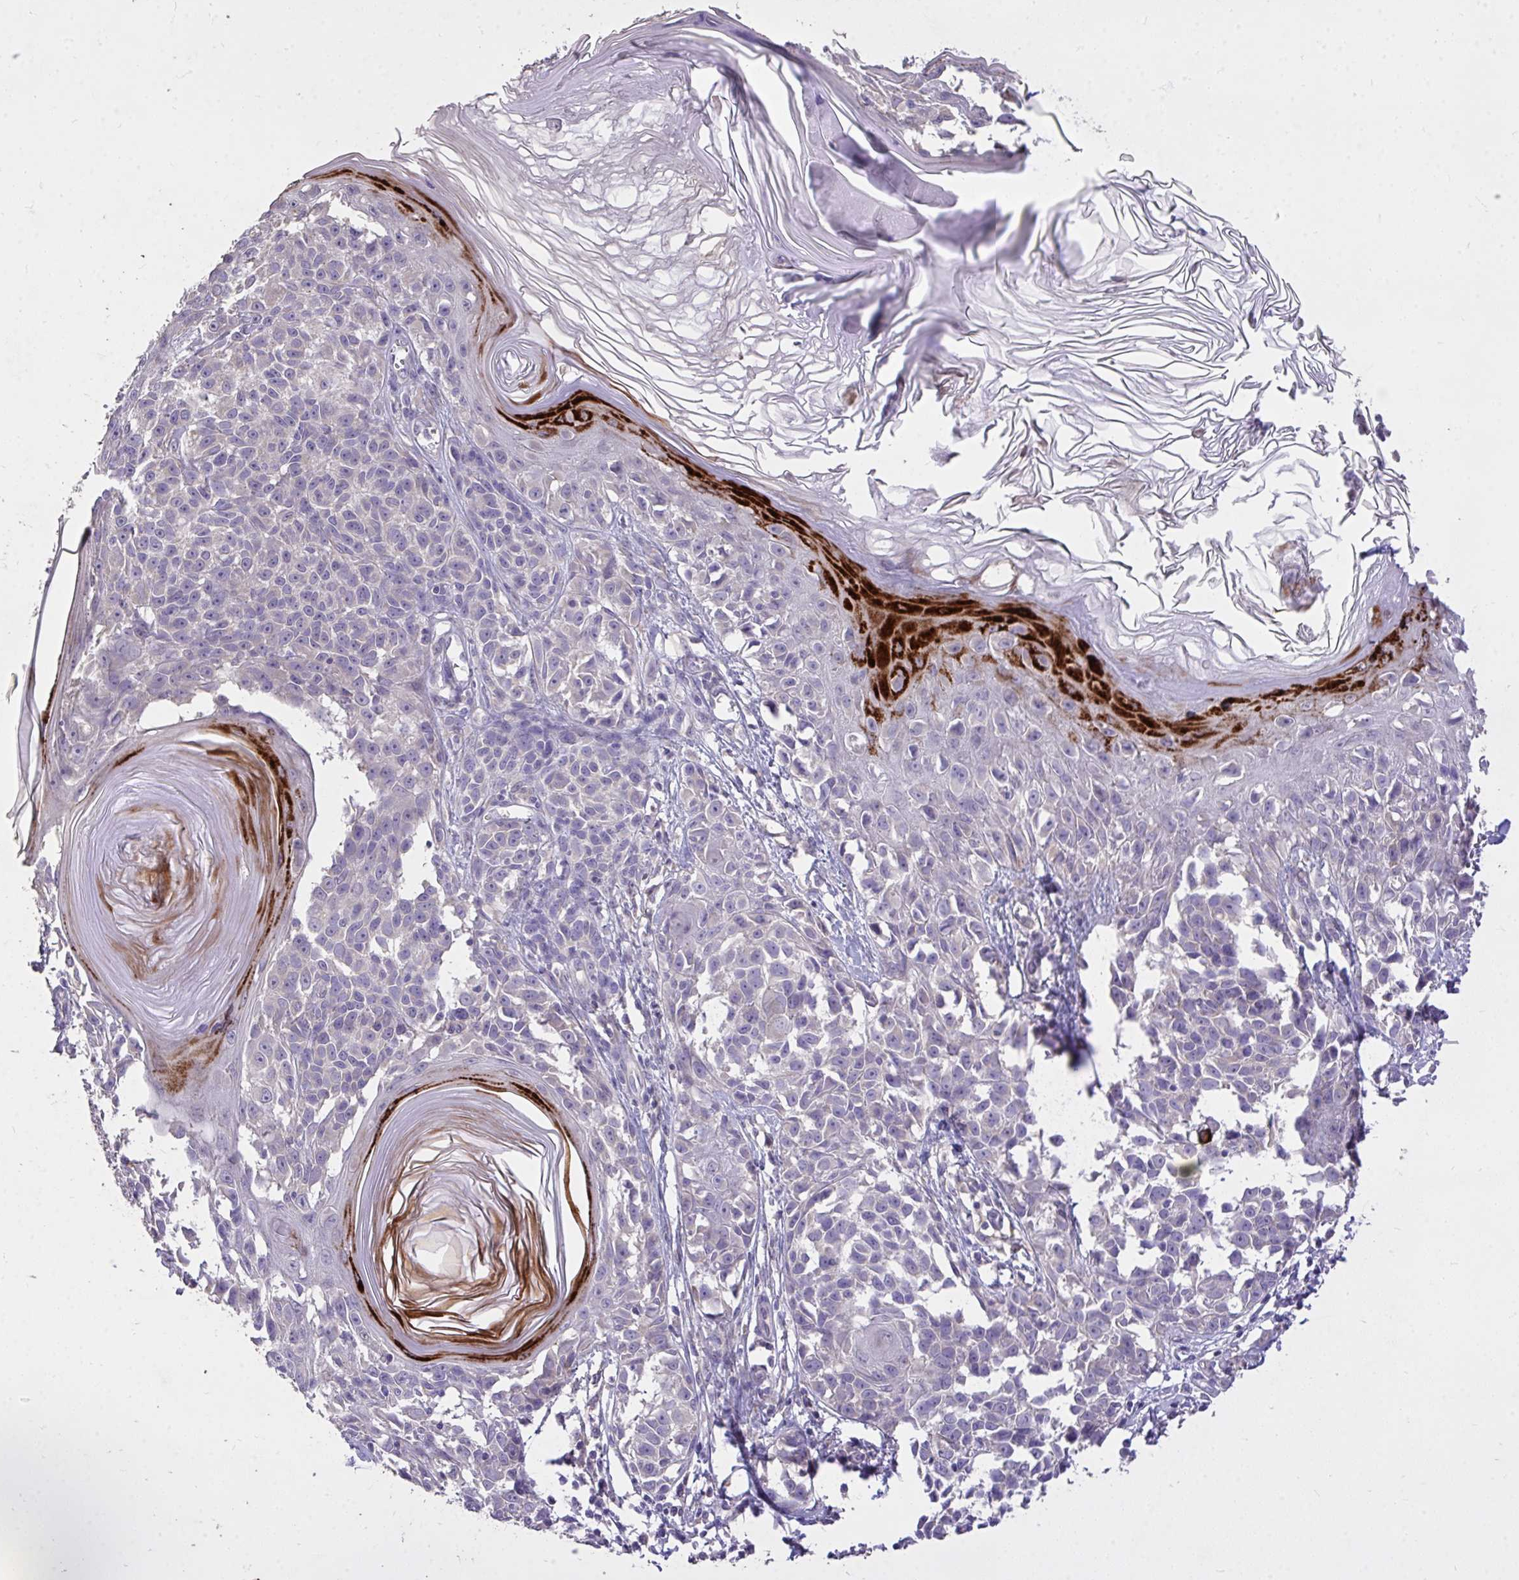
{"staining": {"intensity": "negative", "quantity": "none", "location": "none"}, "tissue": "melanoma", "cell_type": "Tumor cells", "image_type": "cancer", "snomed": [{"axis": "morphology", "description": "Malignant melanoma, NOS"}, {"axis": "topography", "description": "Skin"}], "caption": "This photomicrograph is of malignant melanoma stained with immunohistochemistry to label a protein in brown with the nuclei are counter-stained blue. There is no staining in tumor cells.", "gene": "MPC2", "patient": {"sex": "male", "age": 73}}